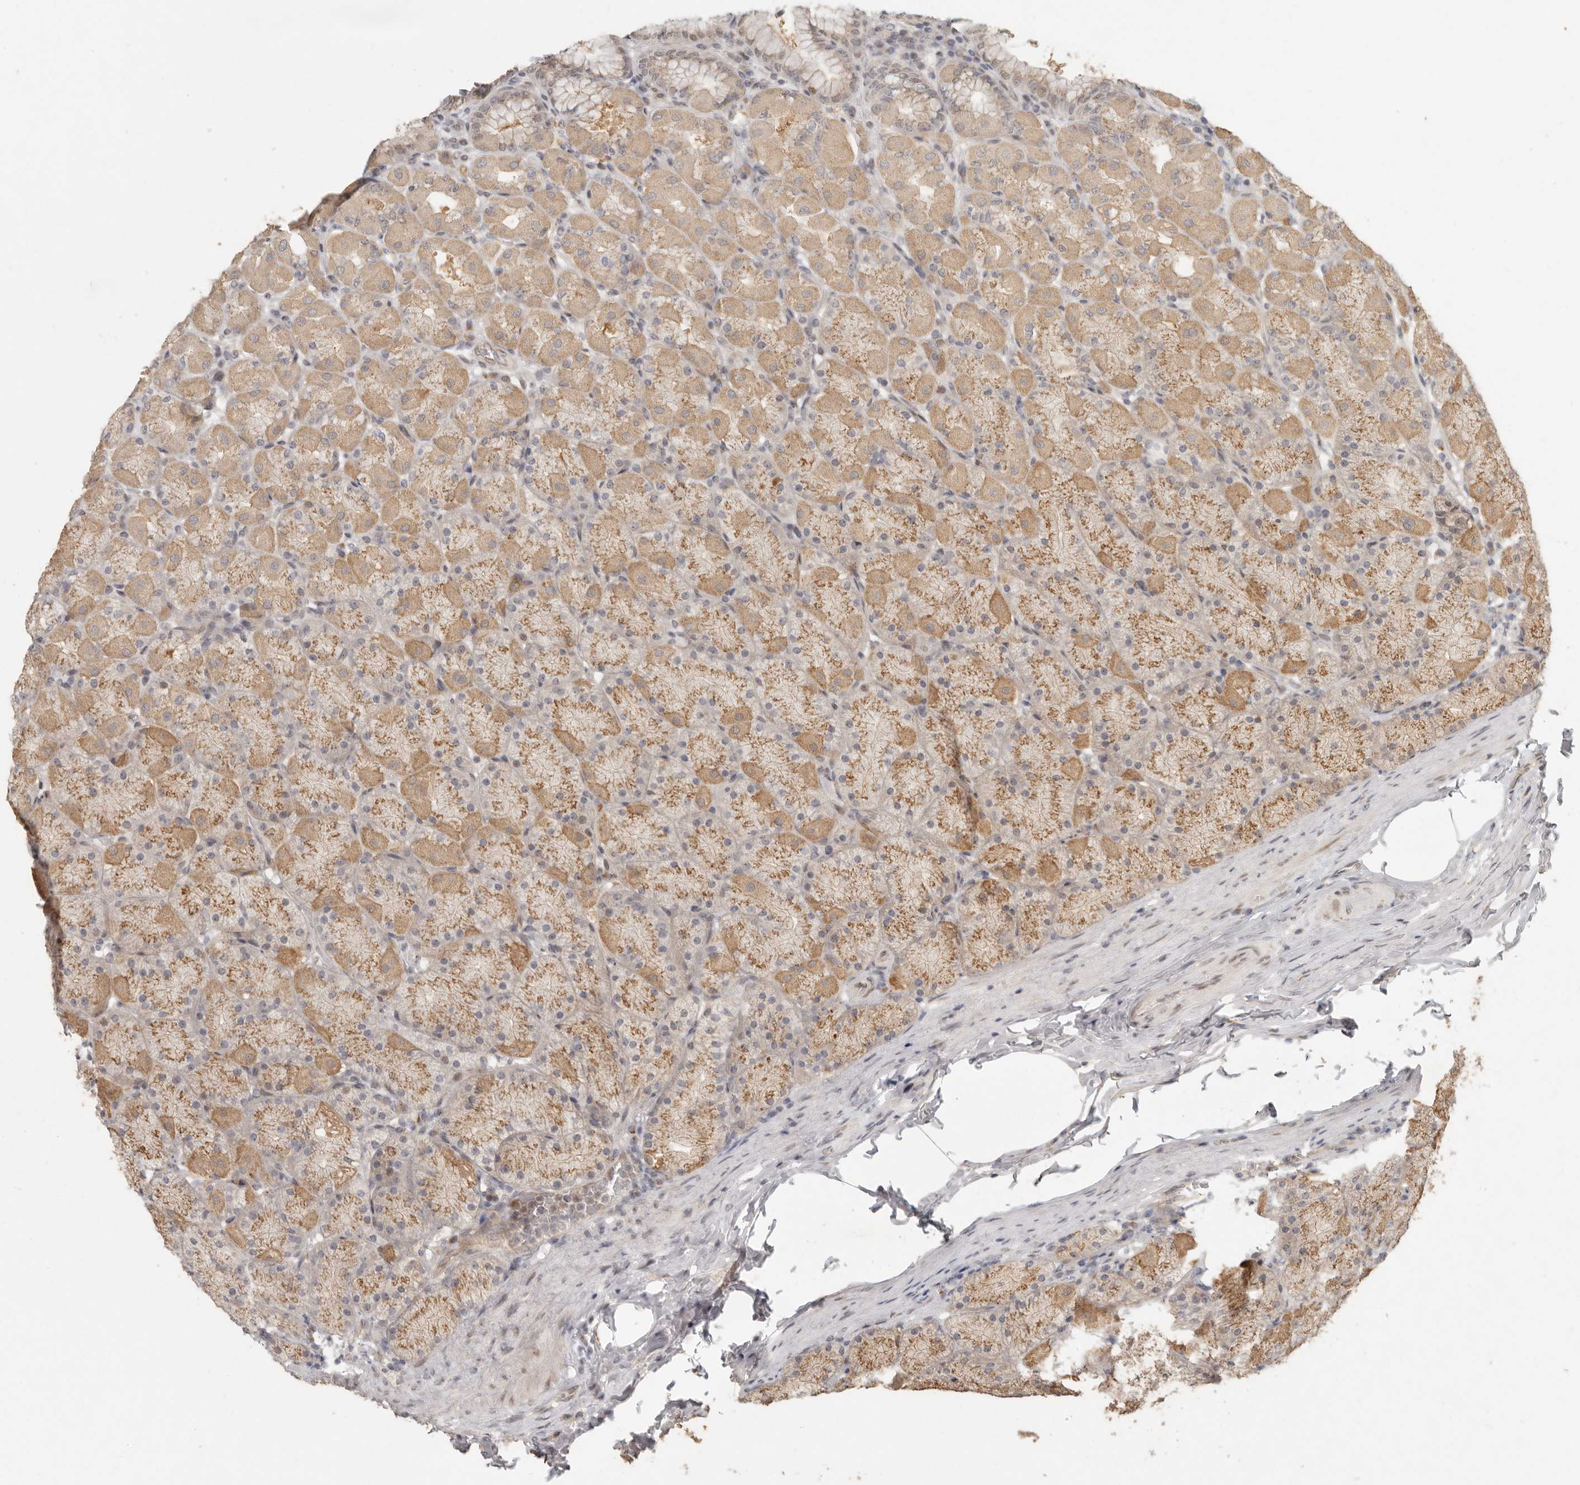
{"staining": {"intensity": "moderate", "quantity": ">75%", "location": "cytoplasmic/membranous,nuclear"}, "tissue": "stomach", "cell_type": "Glandular cells", "image_type": "normal", "snomed": [{"axis": "morphology", "description": "Normal tissue, NOS"}, {"axis": "topography", "description": "Stomach, upper"}], "caption": "Protein analysis of unremarkable stomach shows moderate cytoplasmic/membranous,nuclear positivity in approximately >75% of glandular cells.", "gene": "LRRC75A", "patient": {"sex": "female", "age": 56}}